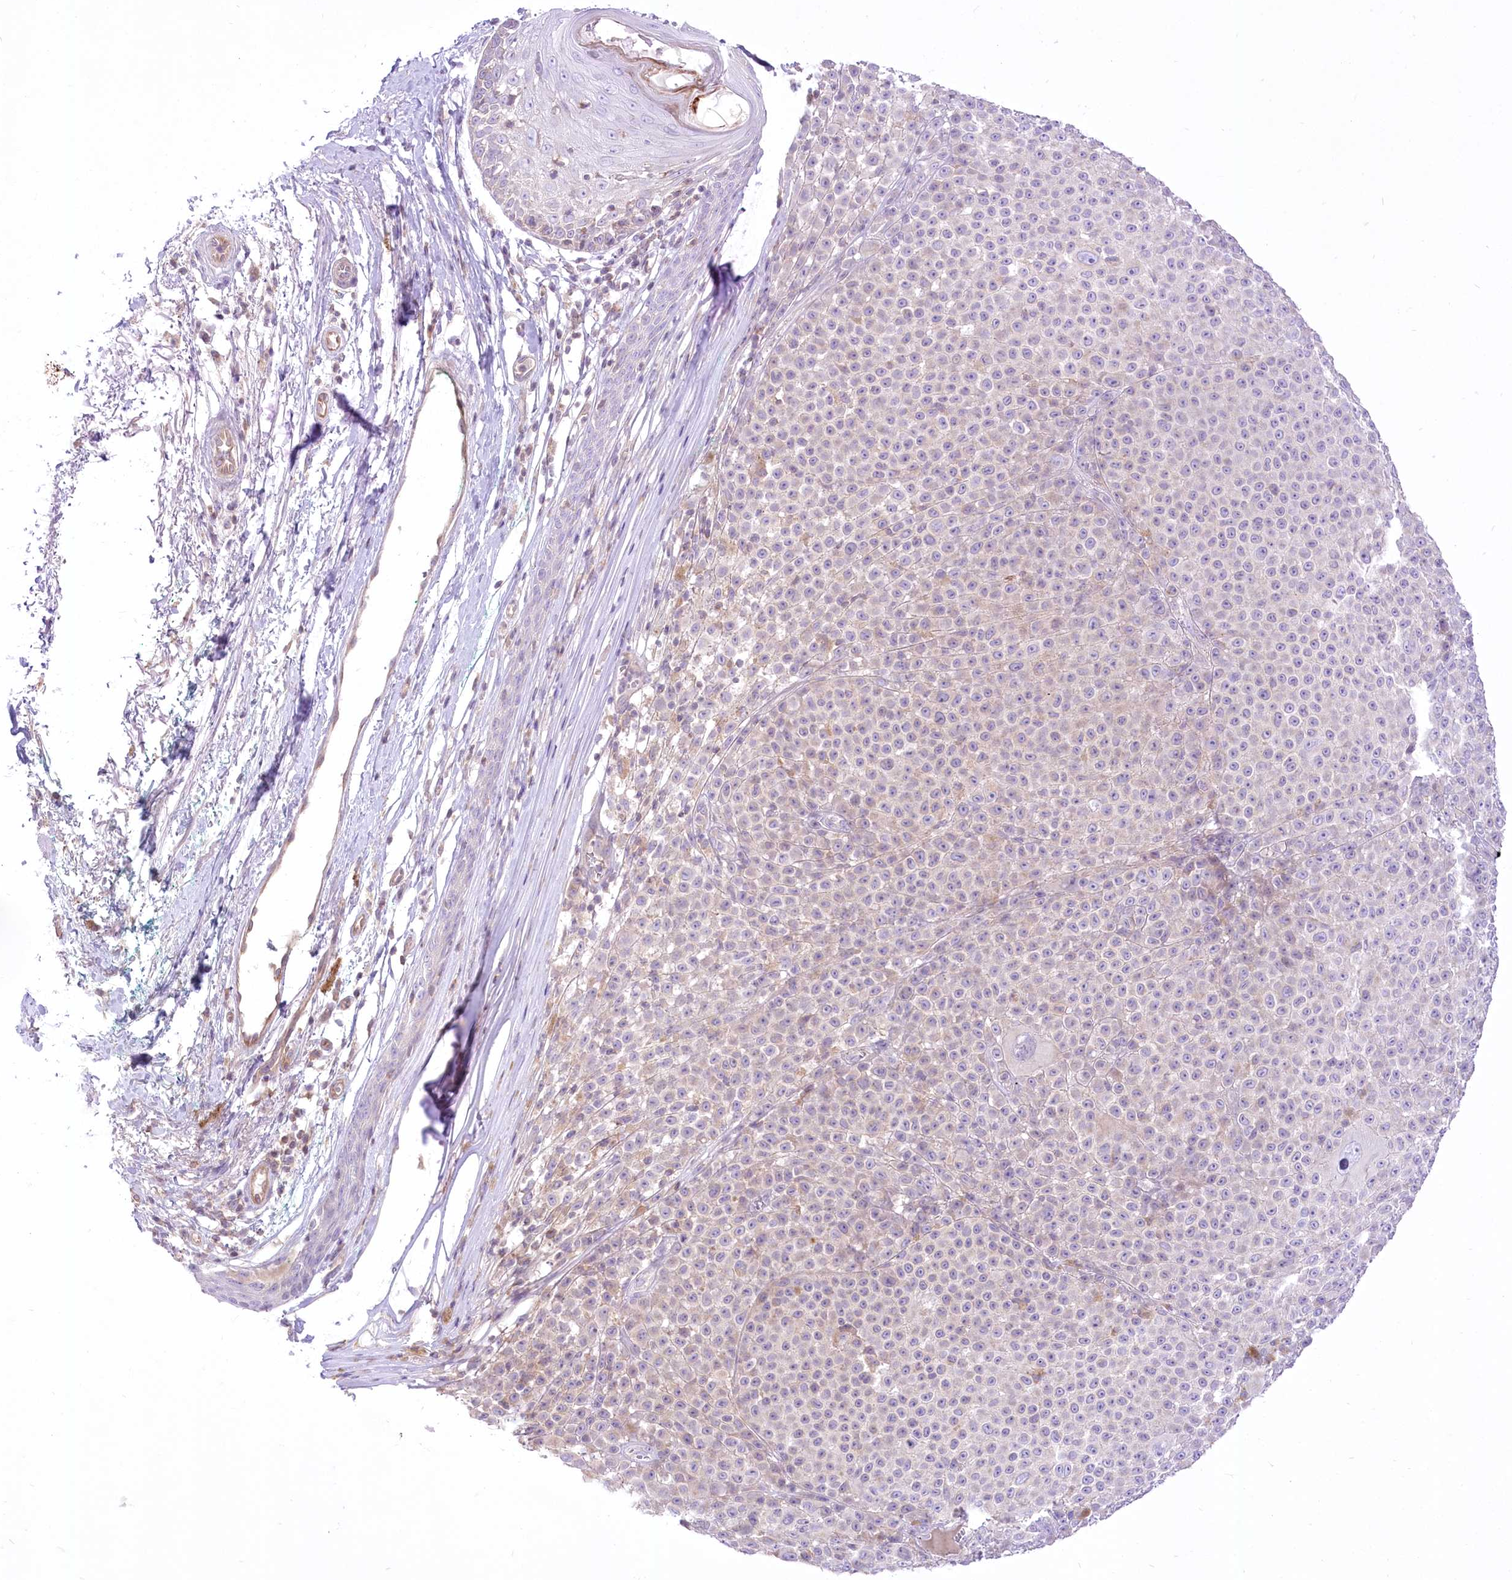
{"staining": {"intensity": "weak", "quantity": "<25%", "location": "cytoplasmic/membranous"}, "tissue": "melanoma", "cell_type": "Tumor cells", "image_type": "cancer", "snomed": [{"axis": "morphology", "description": "Malignant melanoma, NOS"}, {"axis": "topography", "description": "Skin"}], "caption": "Protein analysis of malignant melanoma displays no significant staining in tumor cells.", "gene": "HELT", "patient": {"sex": "female", "age": 94}}